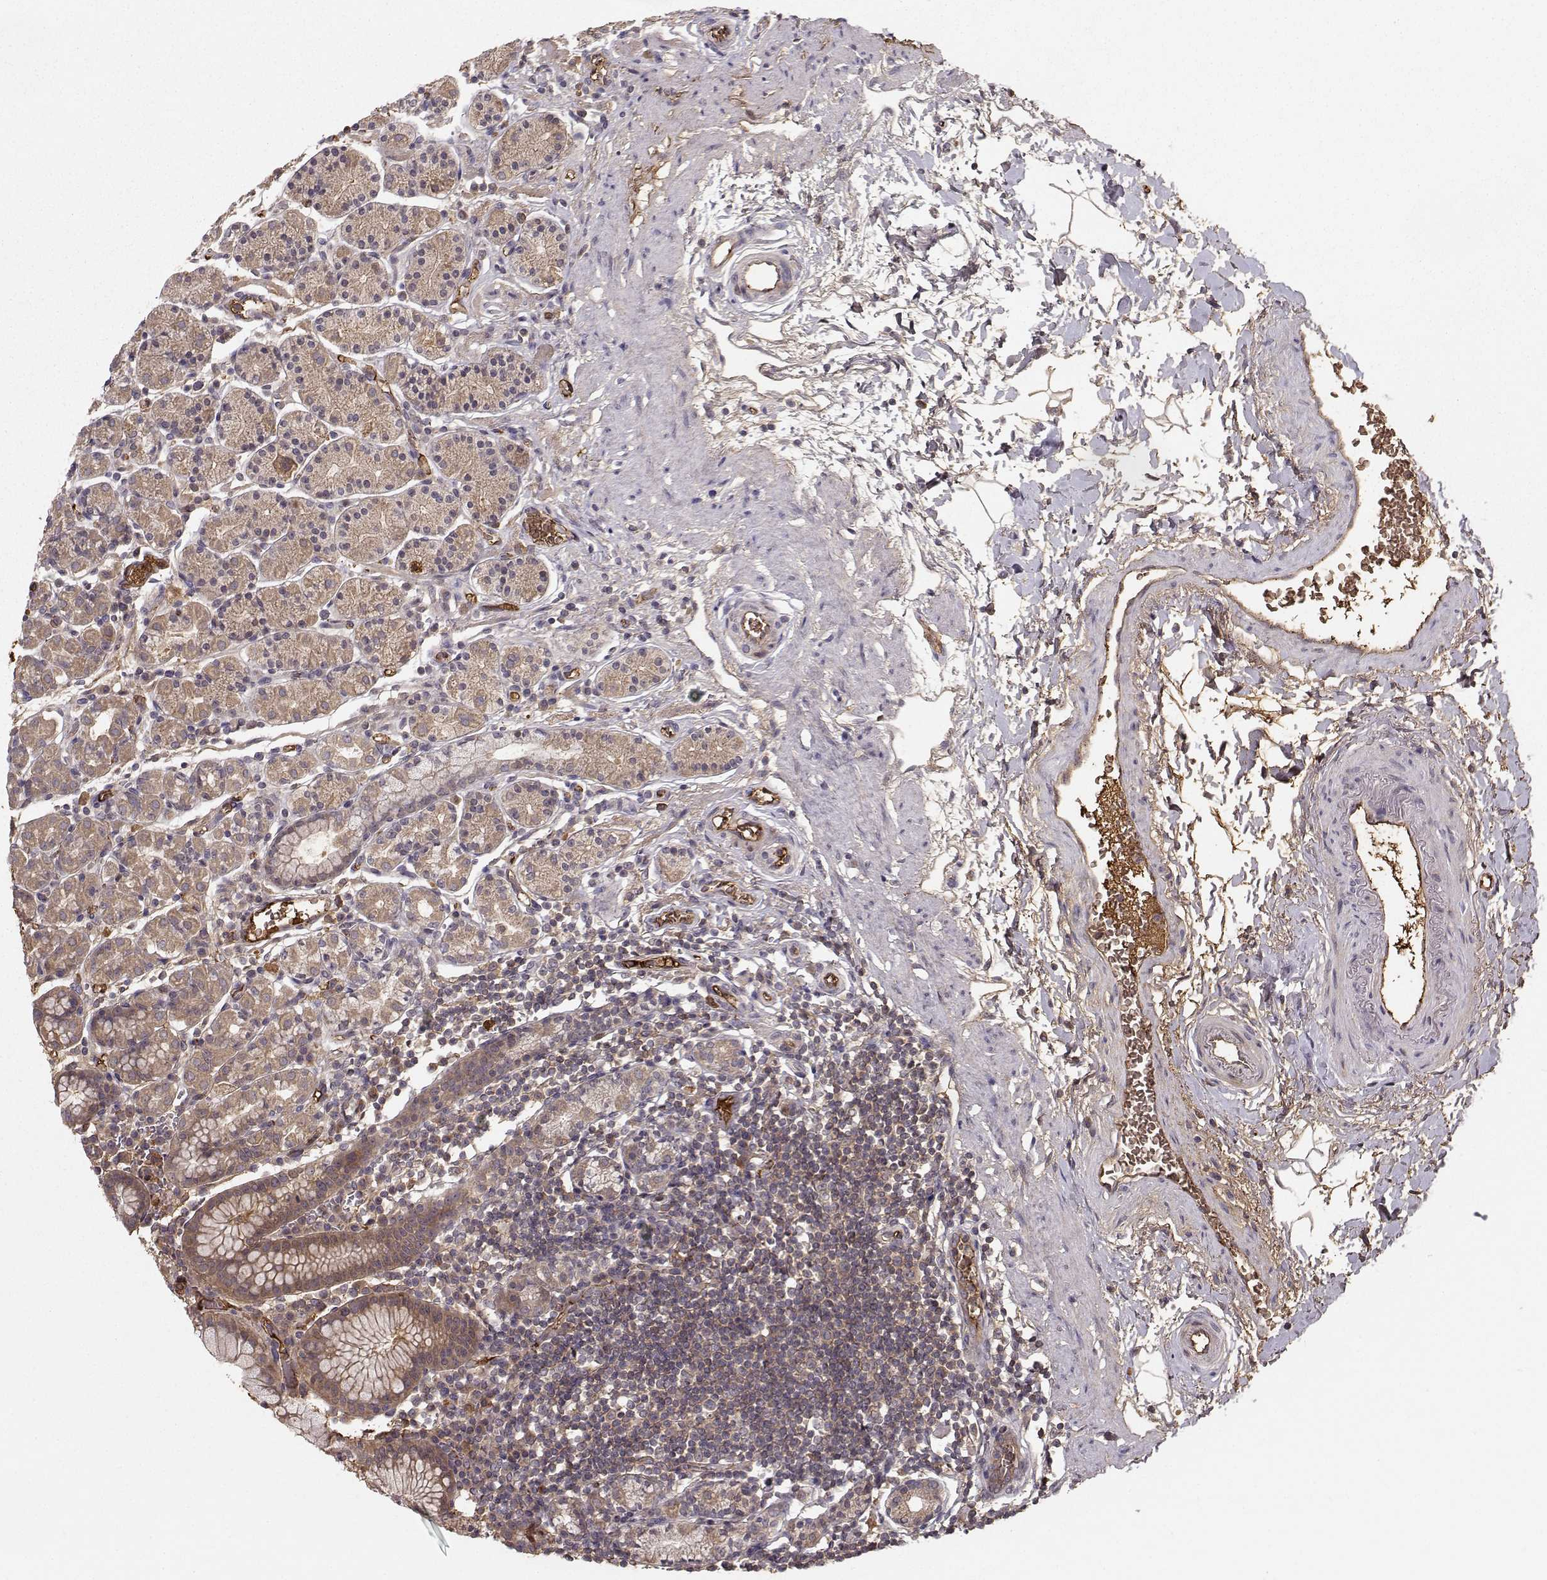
{"staining": {"intensity": "moderate", "quantity": "25%-75%", "location": "cytoplasmic/membranous"}, "tissue": "stomach", "cell_type": "Glandular cells", "image_type": "normal", "snomed": [{"axis": "morphology", "description": "Normal tissue, NOS"}, {"axis": "topography", "description": "Stomach, upper"}, {"axis": "topography", "description": "Stomach"}], "caption": "IHC of benign human stomach reveals medium levels of moderate cytoplasmic/membranous expression in approximately 25%-75% of glandular cells. The staining is performed using DAB brown chromogen to label protein expression. The nuclei are counter-stained blue using hematoxylin.", "gene": "WNT6", "patient": {"sex": "male", "age": 62}}